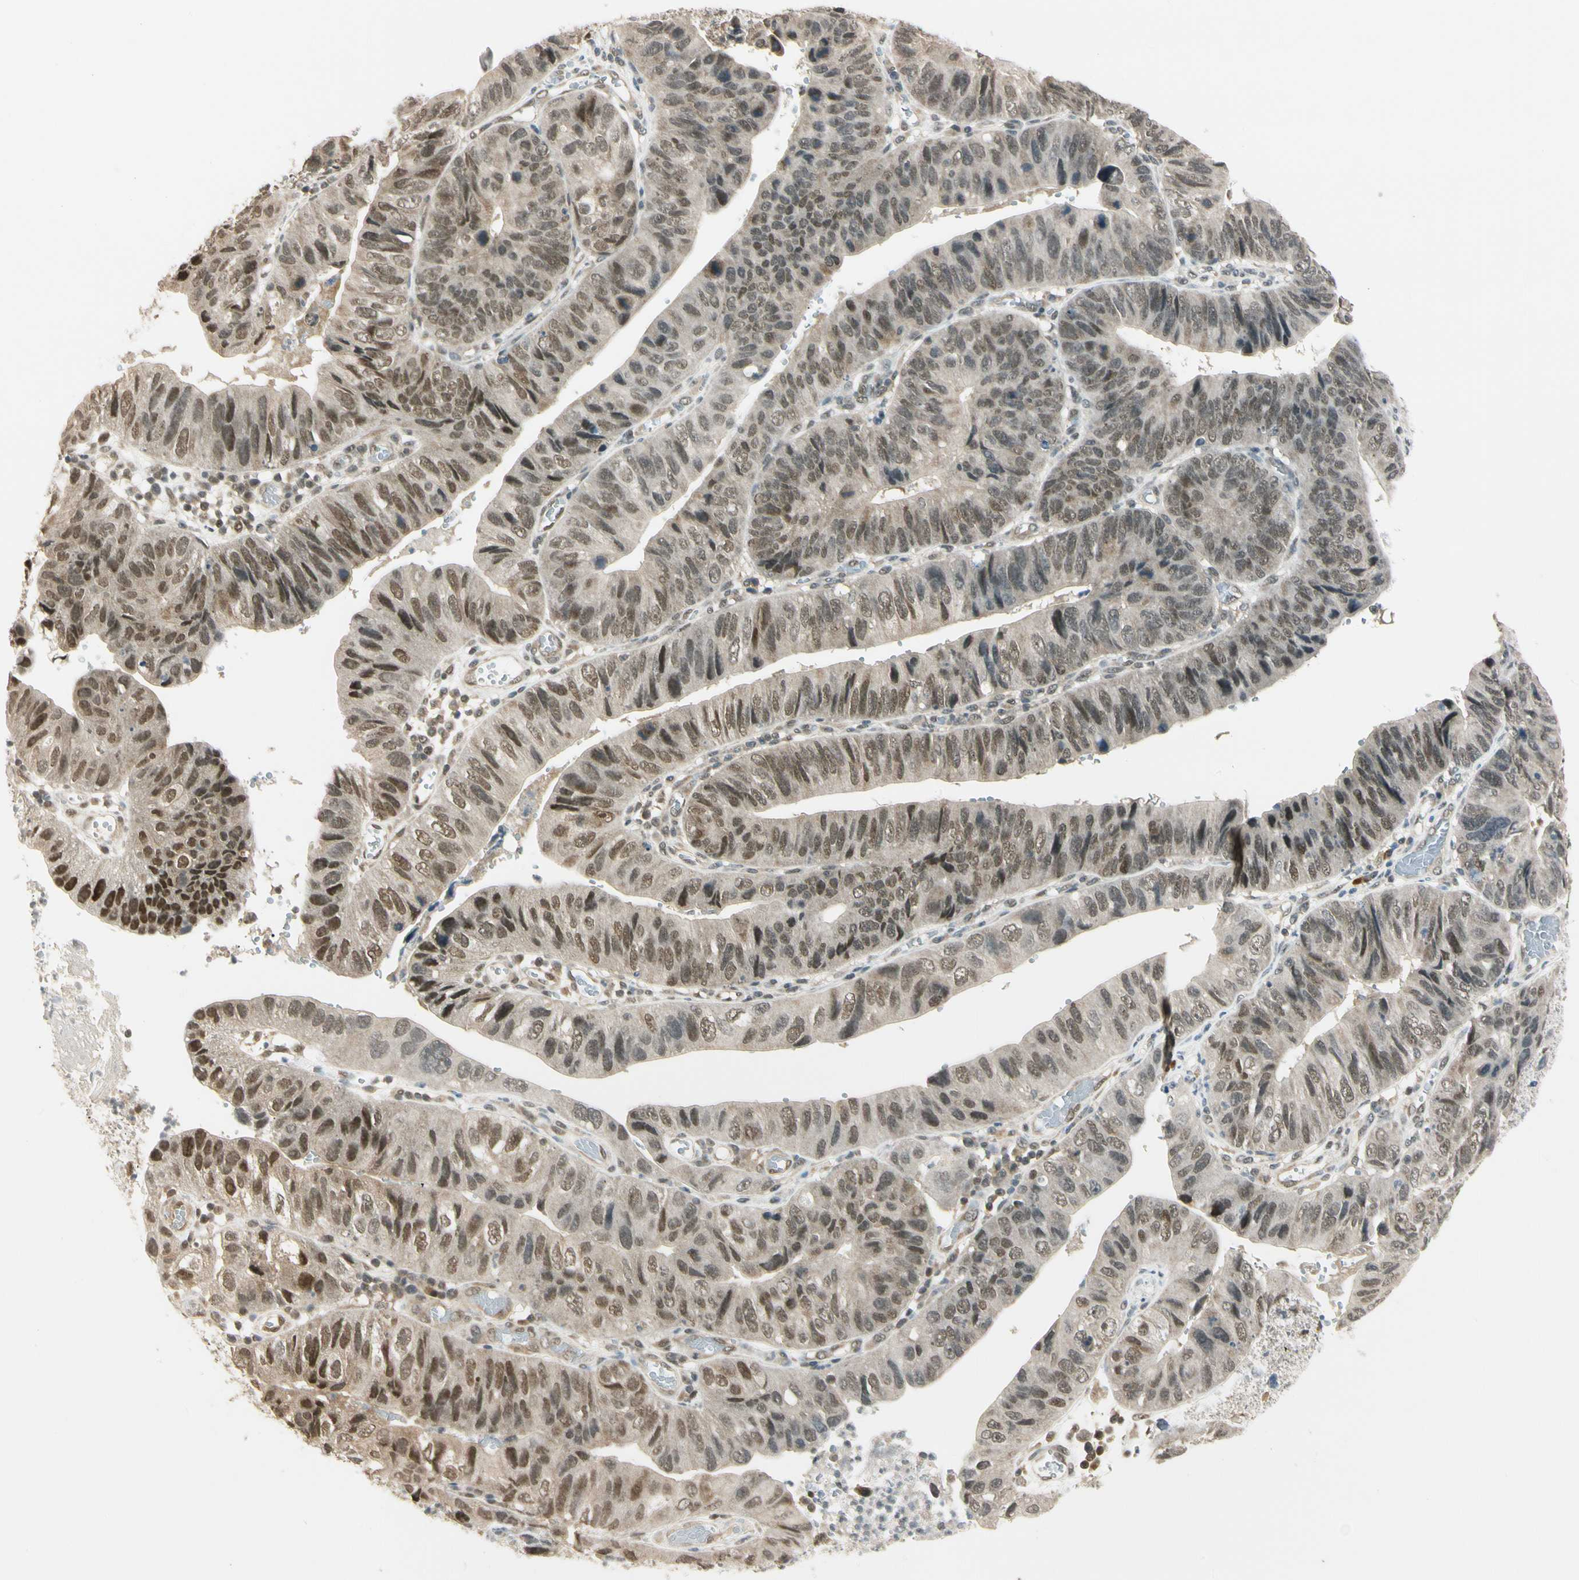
{"staining": {"intensity": "moderate", "quantity": ">75%", "location": "cytoplasmic/membranous,nuclear"}, "tissue": "stomach cancer", "cell_type": "Tumor cells", "image_type": "cancer", "snomed": [{"axis": "morphology", "description": "Adenocarcinoma, NOS"}, {"axis": "topography", "description": "Stomach"}], "caption": "The micrograph demonstrates staining of stomach cancer, revealing moderate cytoplasmic/membranous and nuclear protein expression (brown color) within tumor cells.", "gene": "ZSCAN12", "patient": {"sex": "male", "age": 59}}